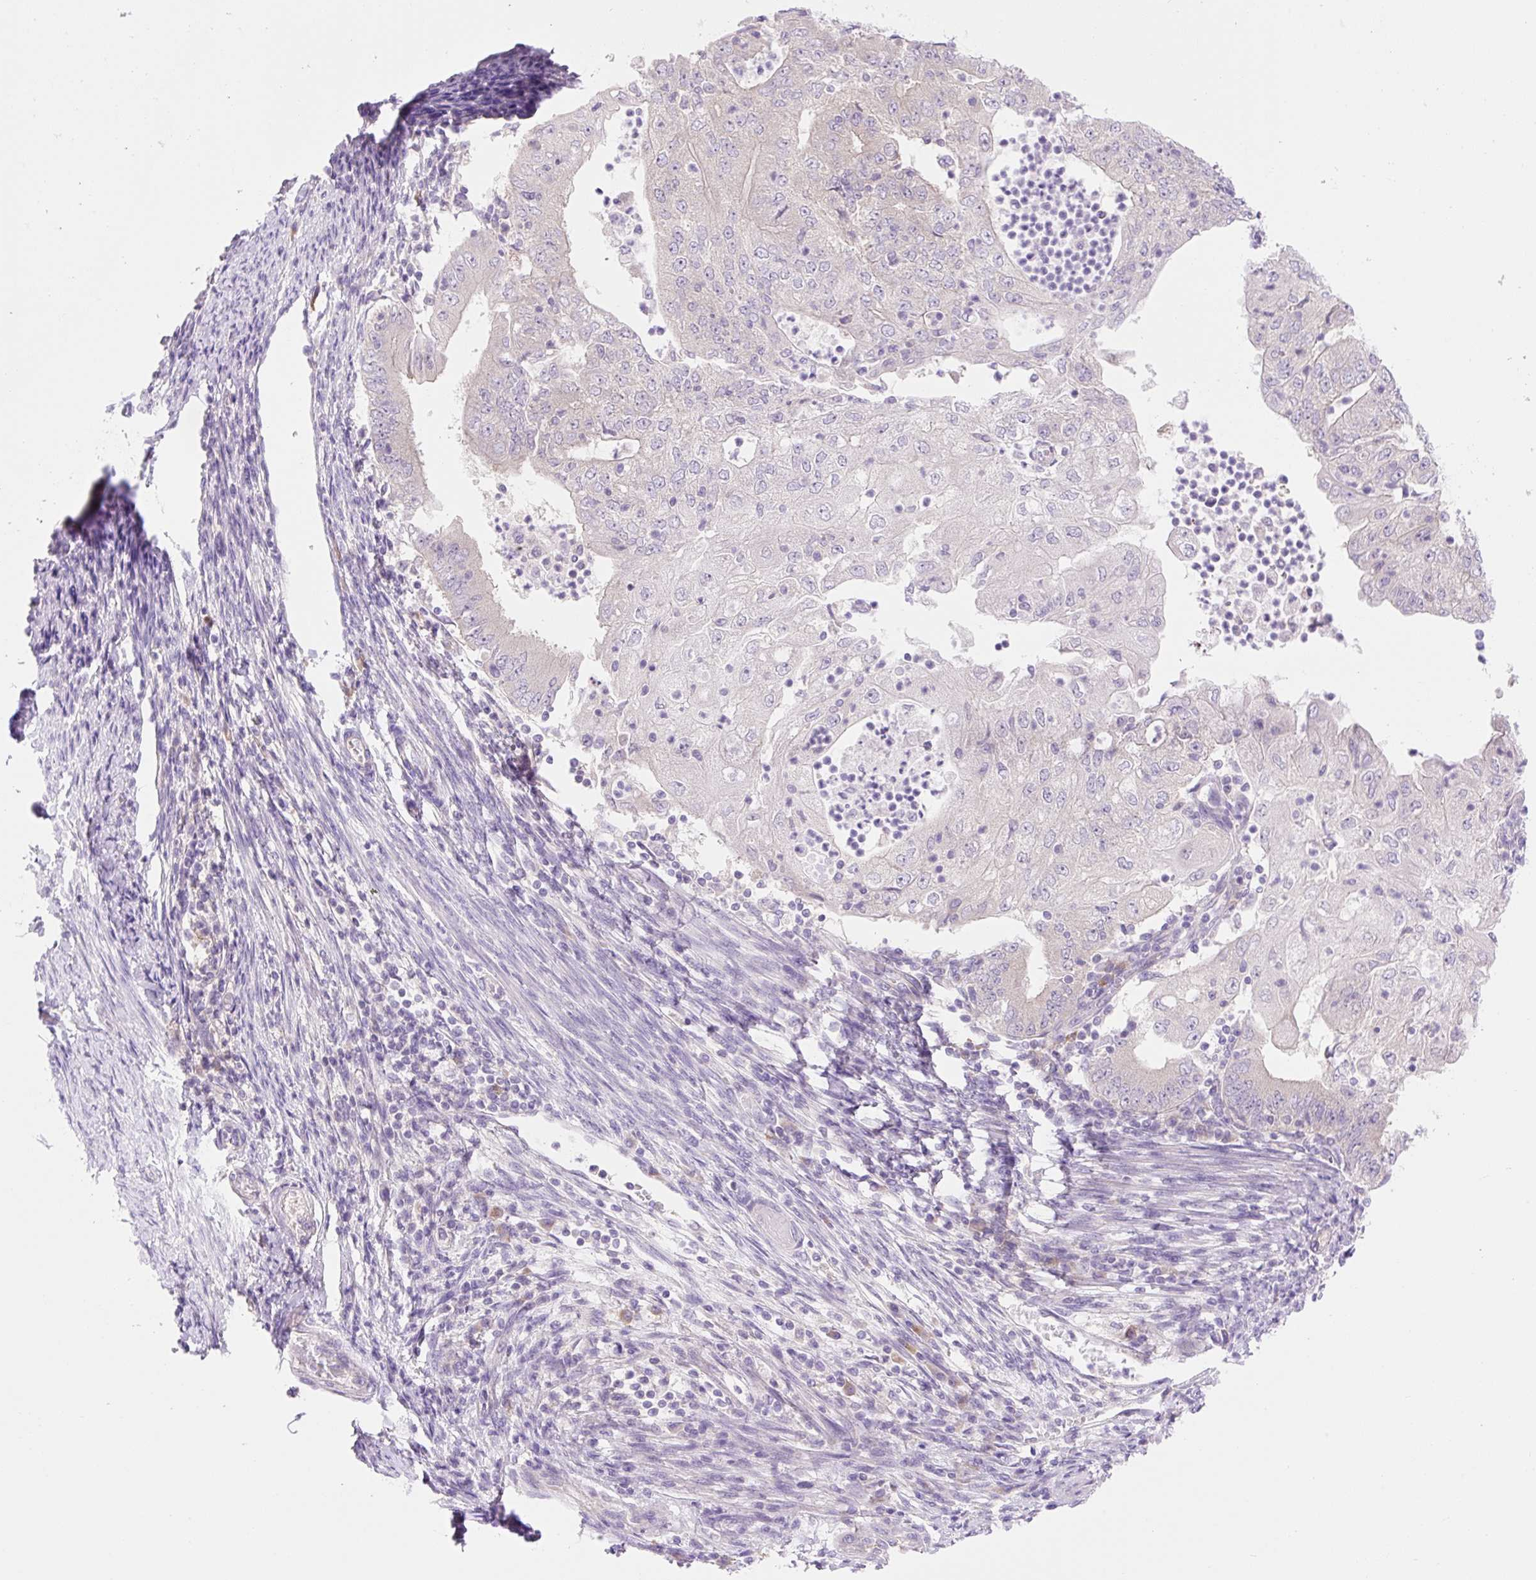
{"staining": {"intensity": "negative", "quantity": "none", "location": "none"}, "tissue": "endometrial cancer", "cell_type": "Tumor cells", "image_type": "cancer", "snomed": [{"axis": "morphology", "description": "Adenocarcinoma, NOS"}, {"axis": "topography", "description": "Endometrium"}], "caption": "An IHC photomicrograph of endometrial adenocarcinoma is shown. There is no staining in tumor cells of endometrial adenocarcinoma.", "gene": "CELF6", "patient": {"sex": "female", "age": 70}}